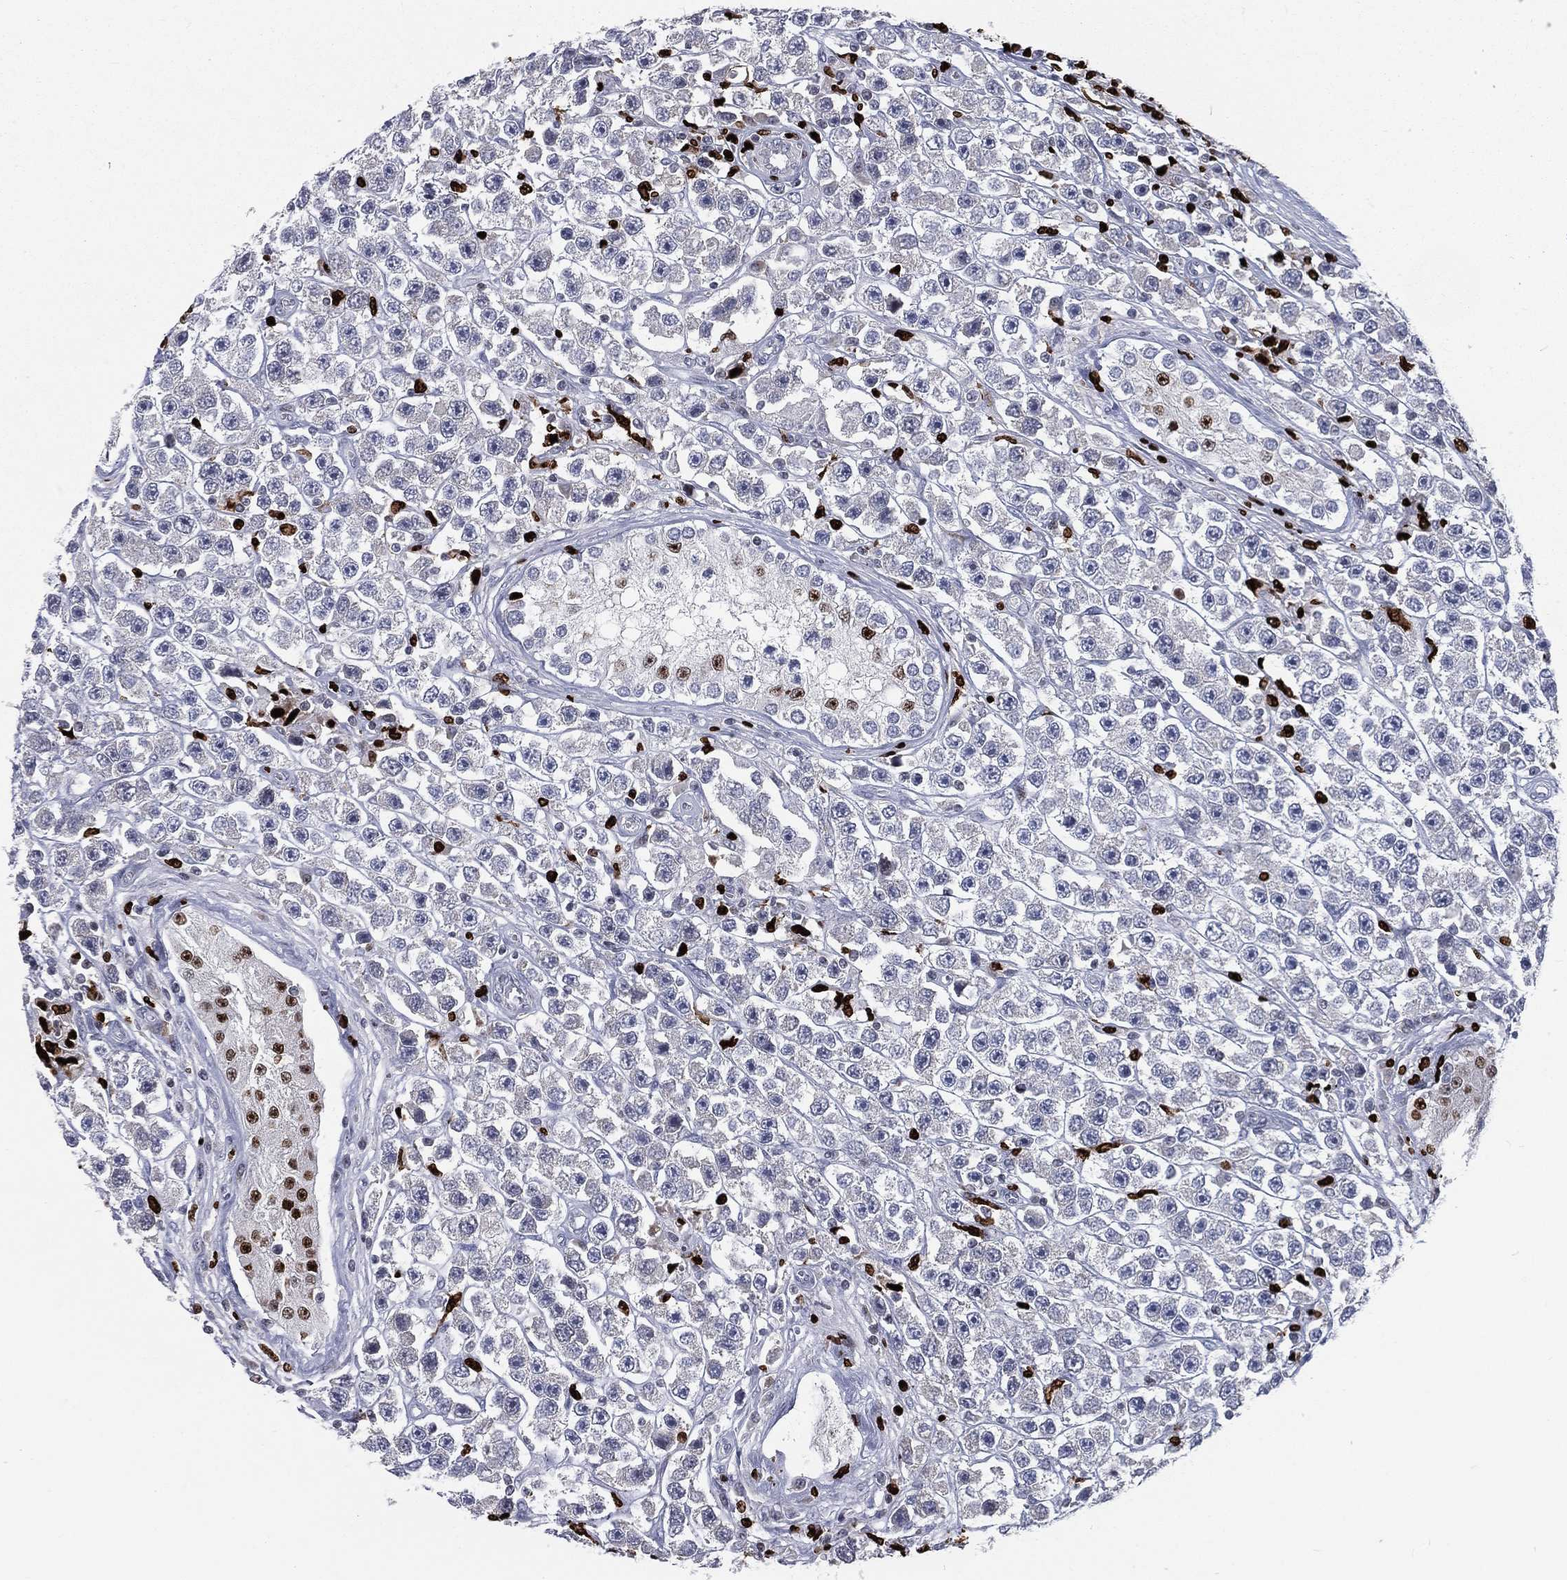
{"staining": {"intensity": "negative", "quantity": "none", "location": "none"}, "tissue": "testis cancer", "cell_type": "Tumor cells", "image_type": "cancer", "snomed": [{"axis": "morphology", "description": "Seminoma, NOS"}, {"axis": "topography", "description": "Testis"}], "caption": "A high-resolution photomicrograph shows immunohistochemistry staining of testis seminoma, which exhibits no significant expression in tumor cells.", "gene": "MNDA", "patient": {"sex": "male", "age": 45}}